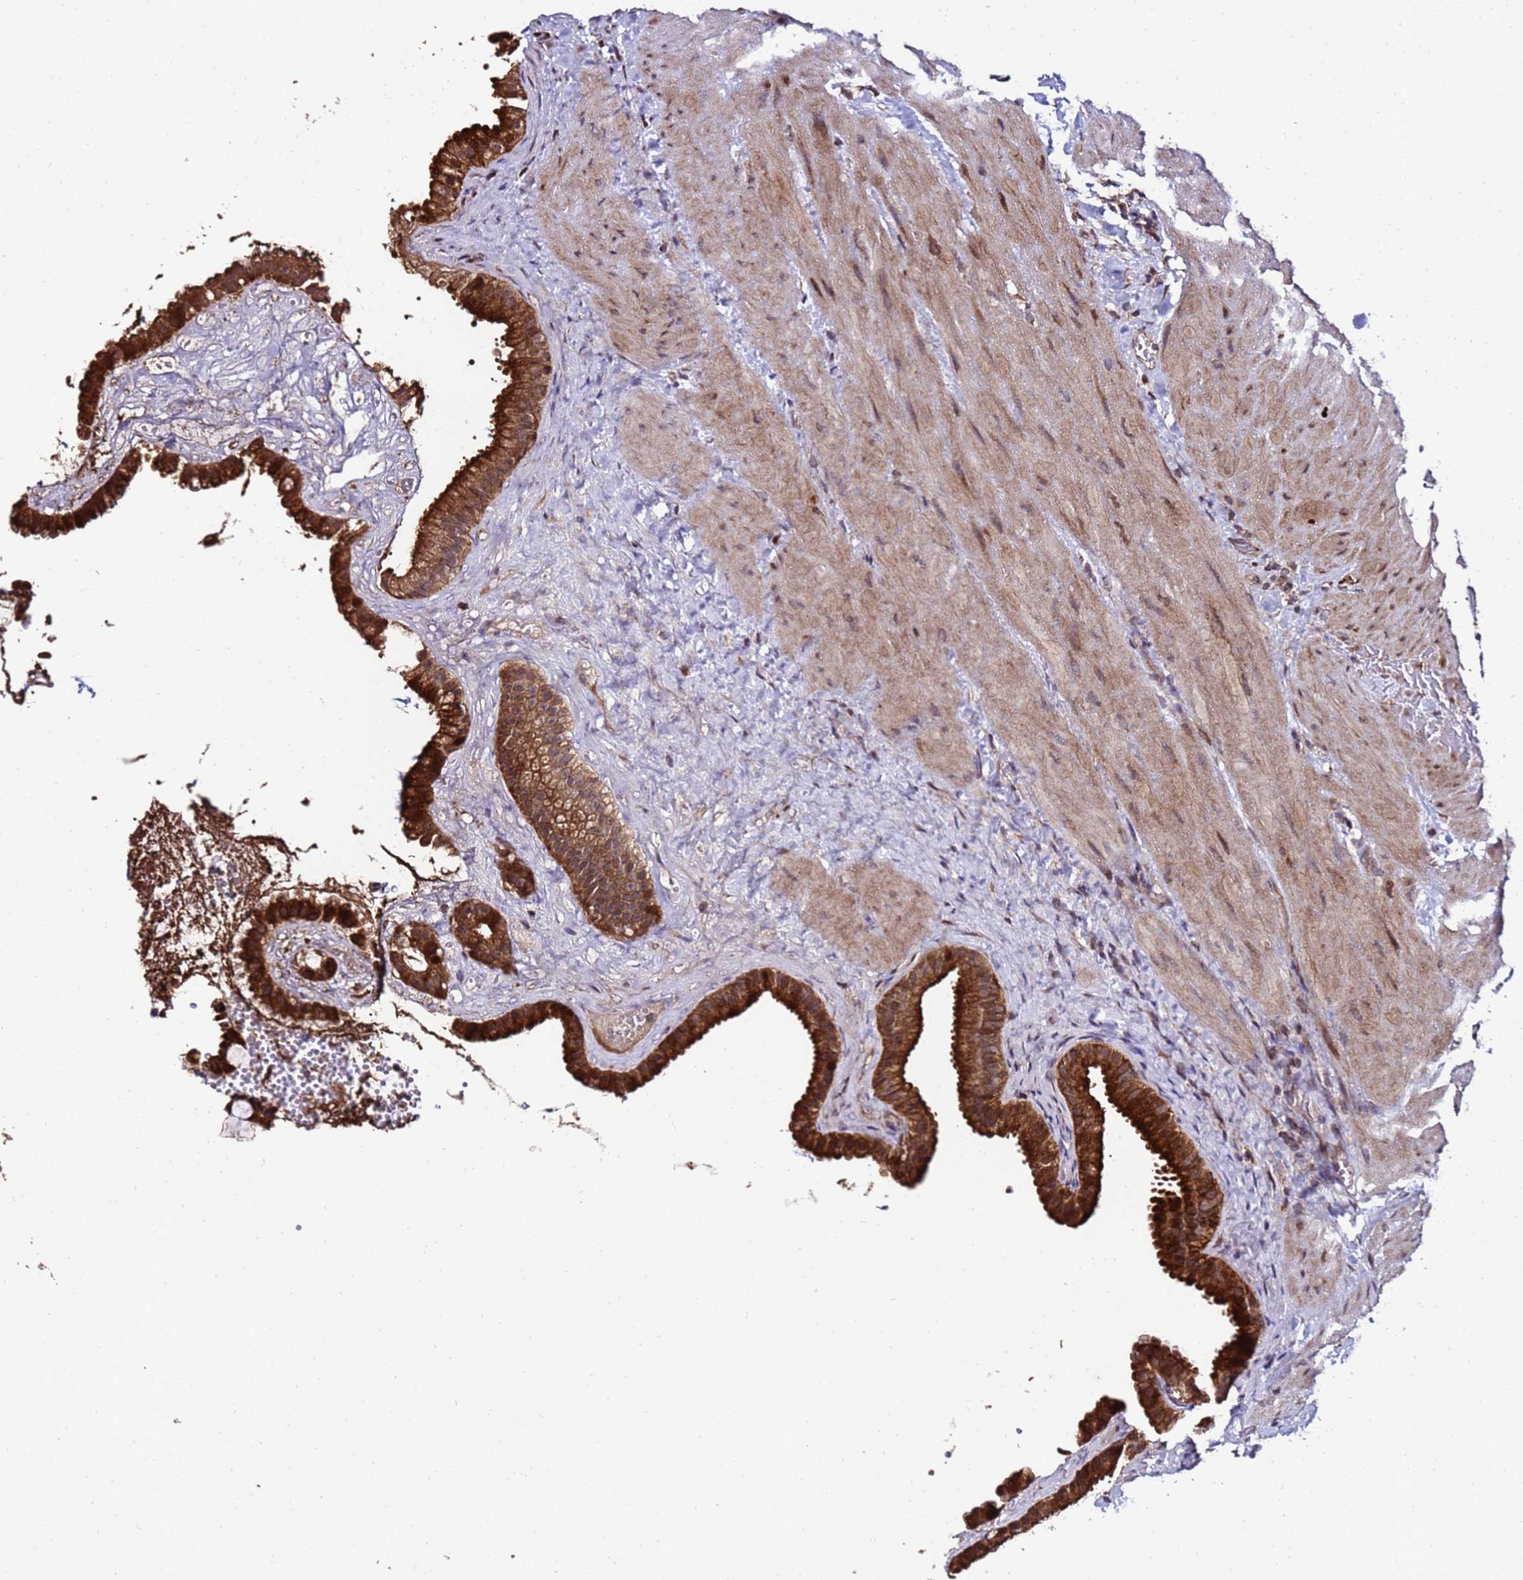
{"staining": {"intensity": "strong", "quantity": ">75%", "location": "cytoplasmic/membranous"}, "tissue": "gallbladder", "cell_type": "Glandular cells", "image_type": "normal", "snomed": [{"axis": "morphology", "description": "Normal tissue, NOS"}, {"axis": "topography", "description": "Gallbladder"}], "caption": "The immunohistochemical stain highlights strong cytoplasmic/membranous staining in glandular cells of benign gallbladder.", "gene": "PRODH", "patient": {"sex": "male", "age": 55}}